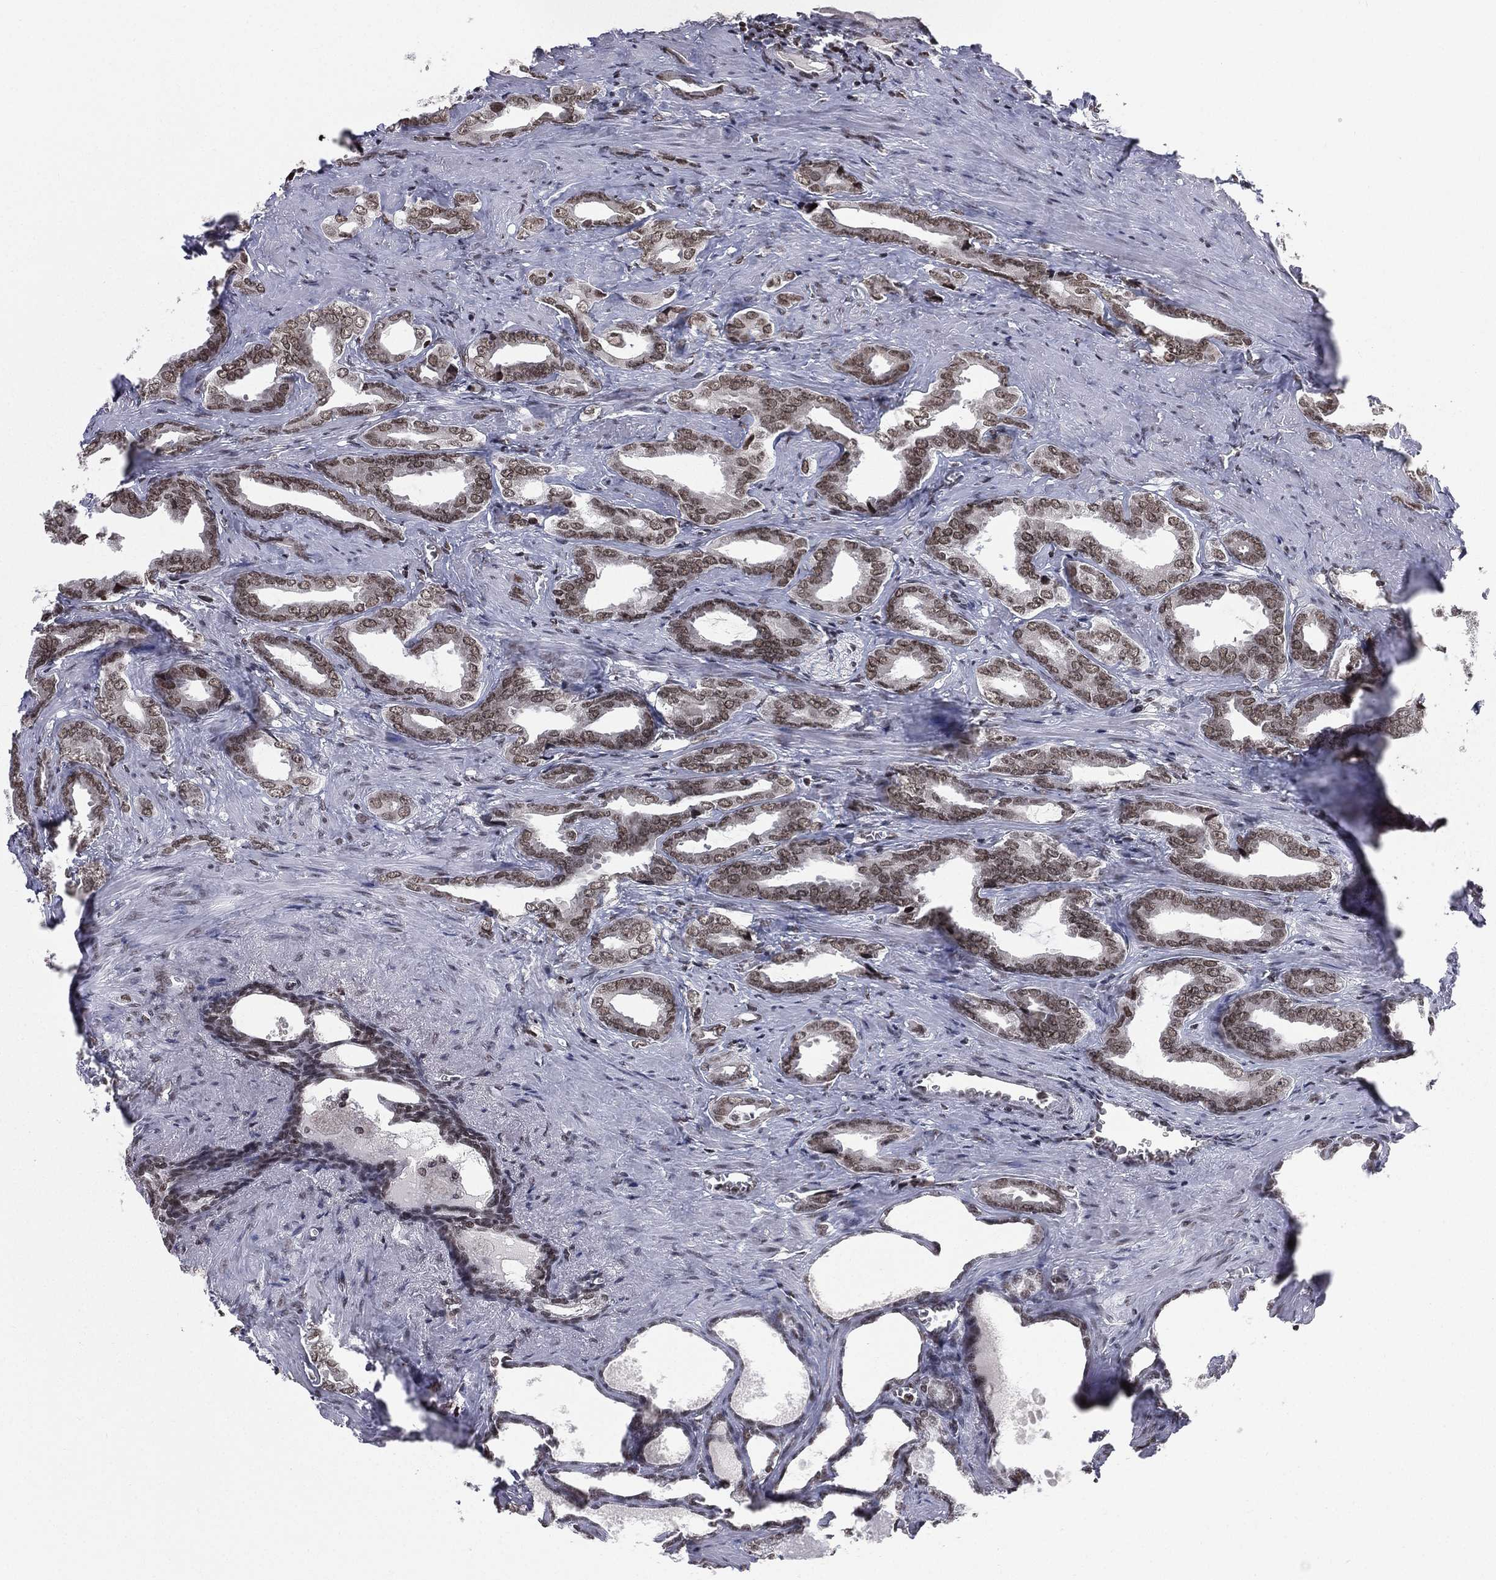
{"staining": {"intensity": "moderate", "quantity": ">75%", "location": "nuclear"}, "tissue": "prostate cancer", "cell_type": "Tumor cells", "image_type": "cancer", "snomed": [{"axis": "morphology", "description": "Adenocarcinoma, NOS"}, {"axis": "topography", "description": "Prostate"}], "caption": "Prostate adenocarcinoma tissue reveals moderate nuclear staining in about >75% of tumor cells, visualized by immunohistochemistry. (DAB IHC with brightfield microscopy, high magnification).", "gene": "RFX7", "patient": {"sex": "male", "age": 66}}